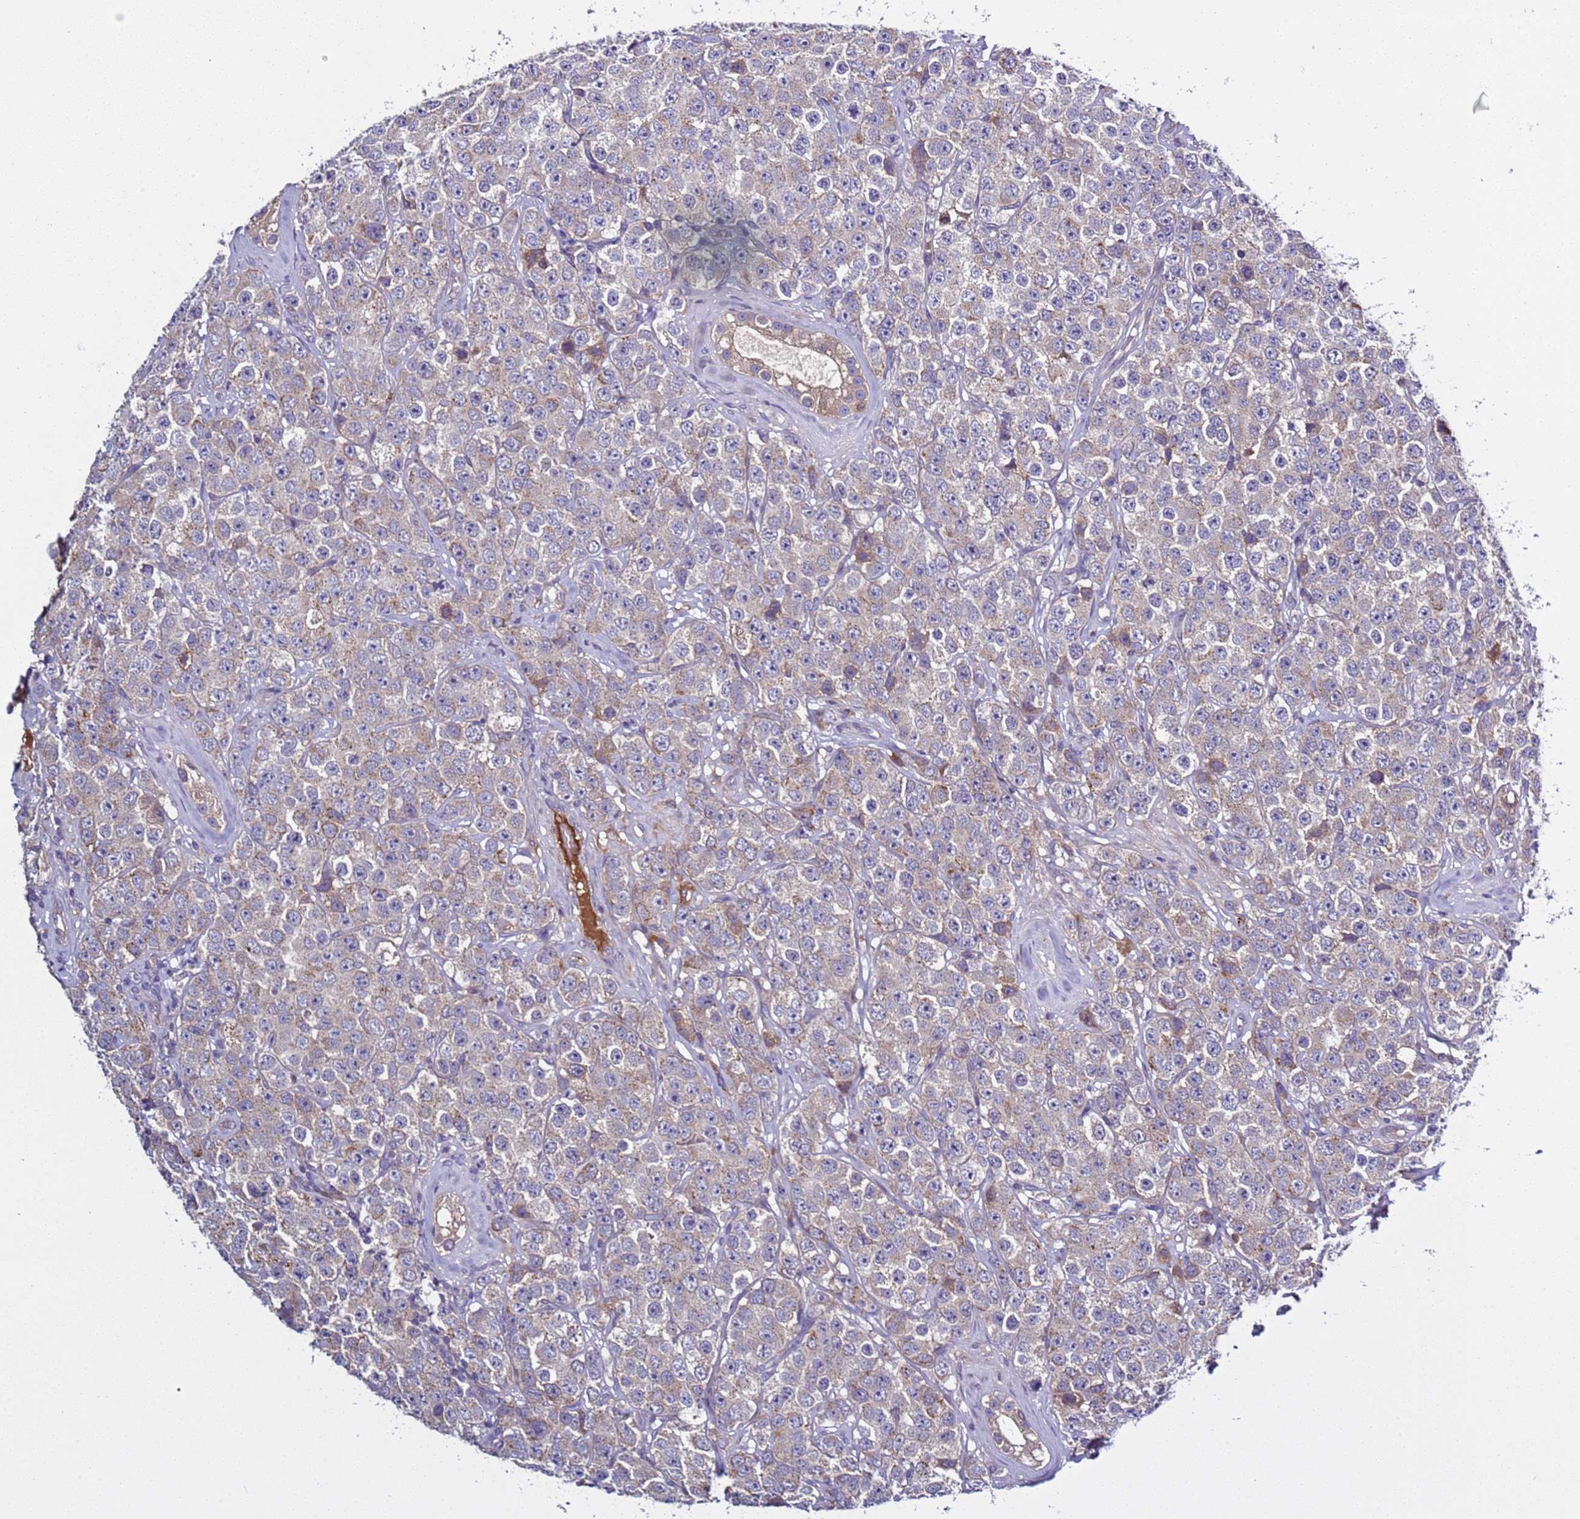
{"staining": {"intensity": "weak", "quantity": "<25%", "location": "cytoplasmic/membranous"}, "tissue": "testis cancer", "cell_type": "Tumor cells", "image_type": "cancer", "snomed": [{"axis": "morphology", "description": "Seminoma, NOS"}, {"axis": "topography", "description": "Testis"}], "caption": "A high-resolution histopathology image shows IHC staining of testis cancer, which reveals no significant staining in tumor cells.", "gene": "RABL2B", "patient": {"sex": "male", "age": 28}}